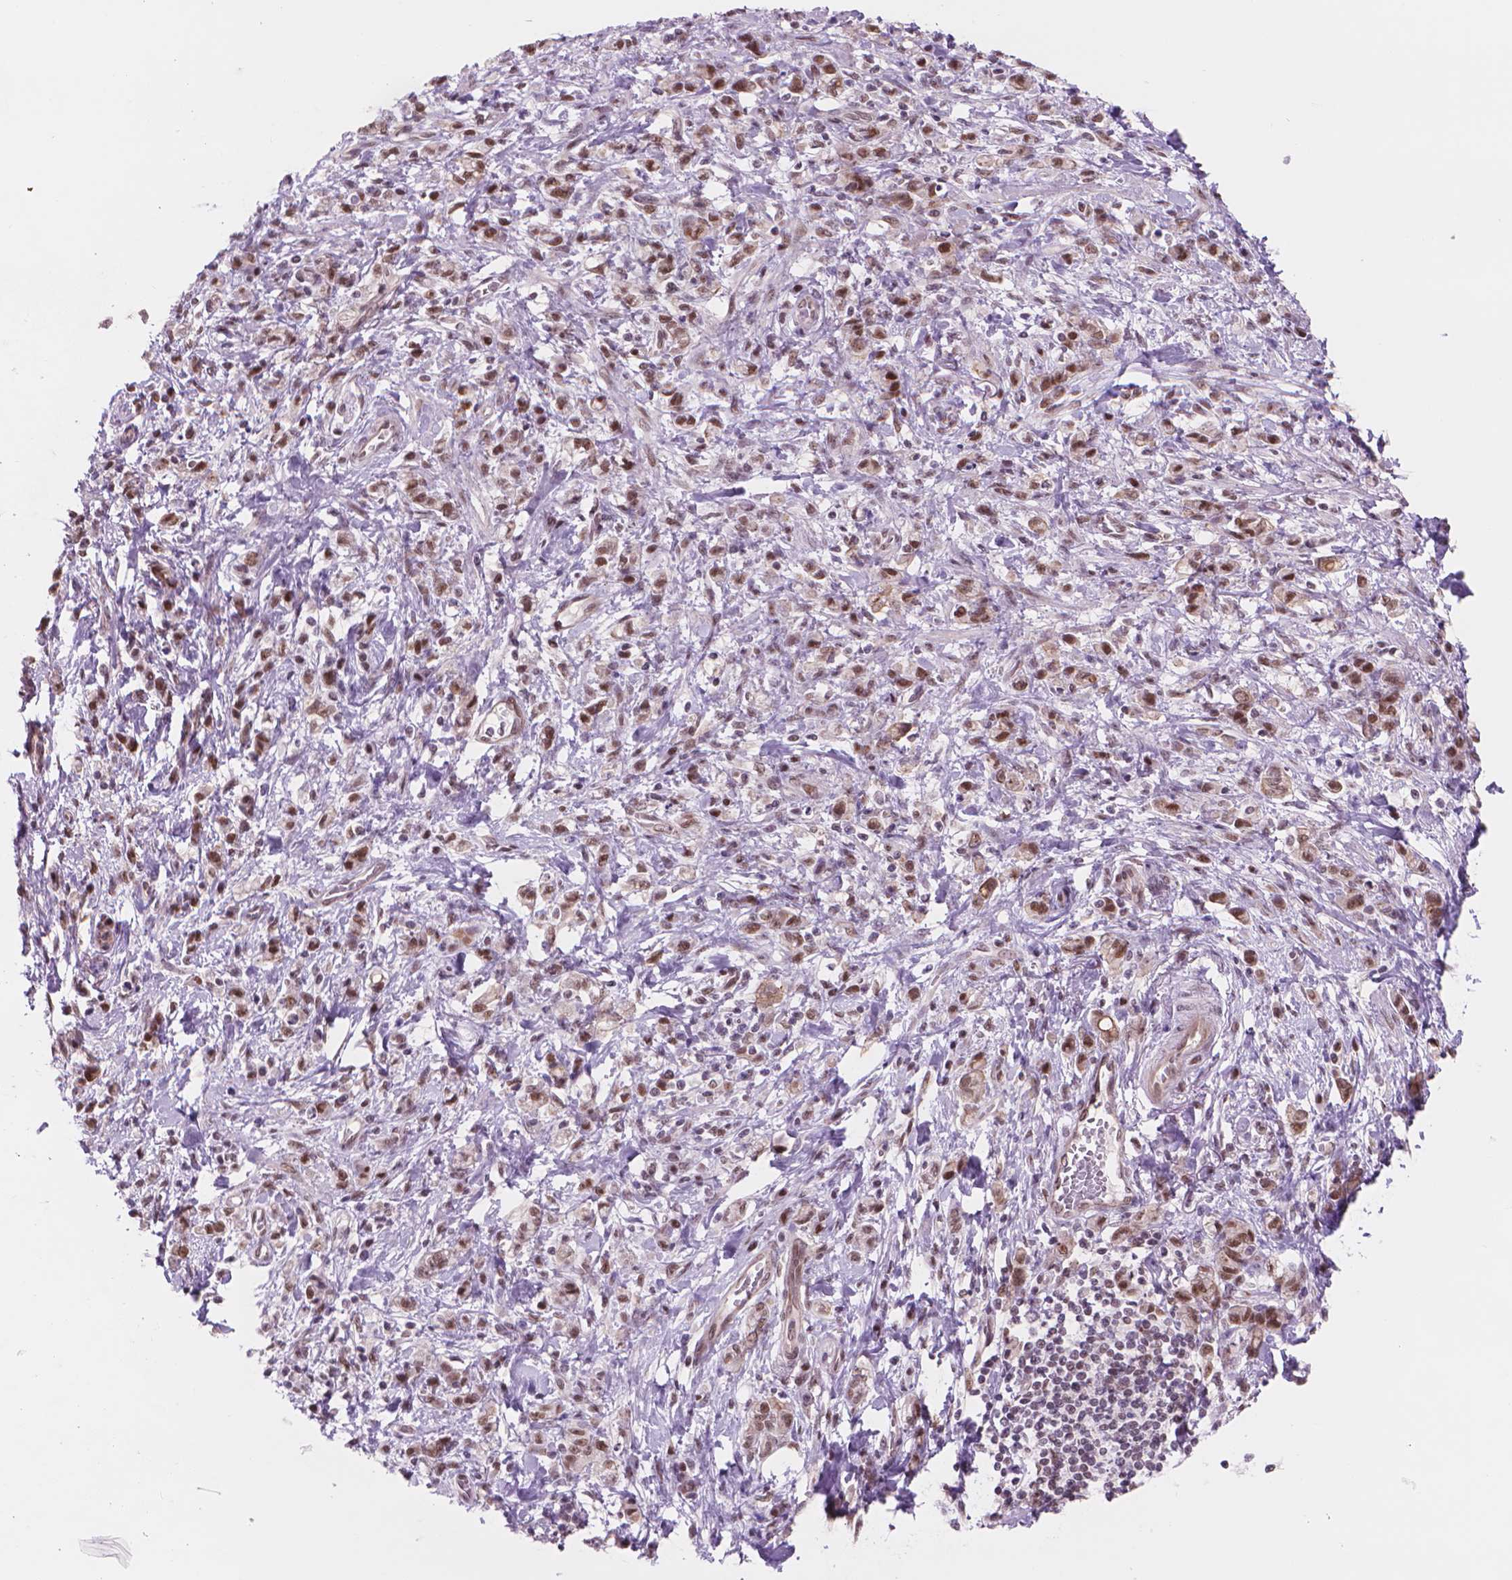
{"staining": {"intensity": "moderate", "quantity": ">75%", "location": "nuclear"}, "tissue": "stomach cancer", "cell_type": "Tumor cells", "image_type": "cancer", "snomed": [{"axis": "morphology", "description": "Adenocarcinoma, NOS"}, {"axis": "topography", "description": "Stomach"}], "caption": "The photomicrograph demonstrates staining of stomach cancer (adenocarcinoma), revealing moderate nuclear protein expression (brown color) within tumor cells. (Brightfield microscopy of DAB IHC at high magnification).", "gene": "POLR3D", "patient": {"sex": "male", "age": 77}}